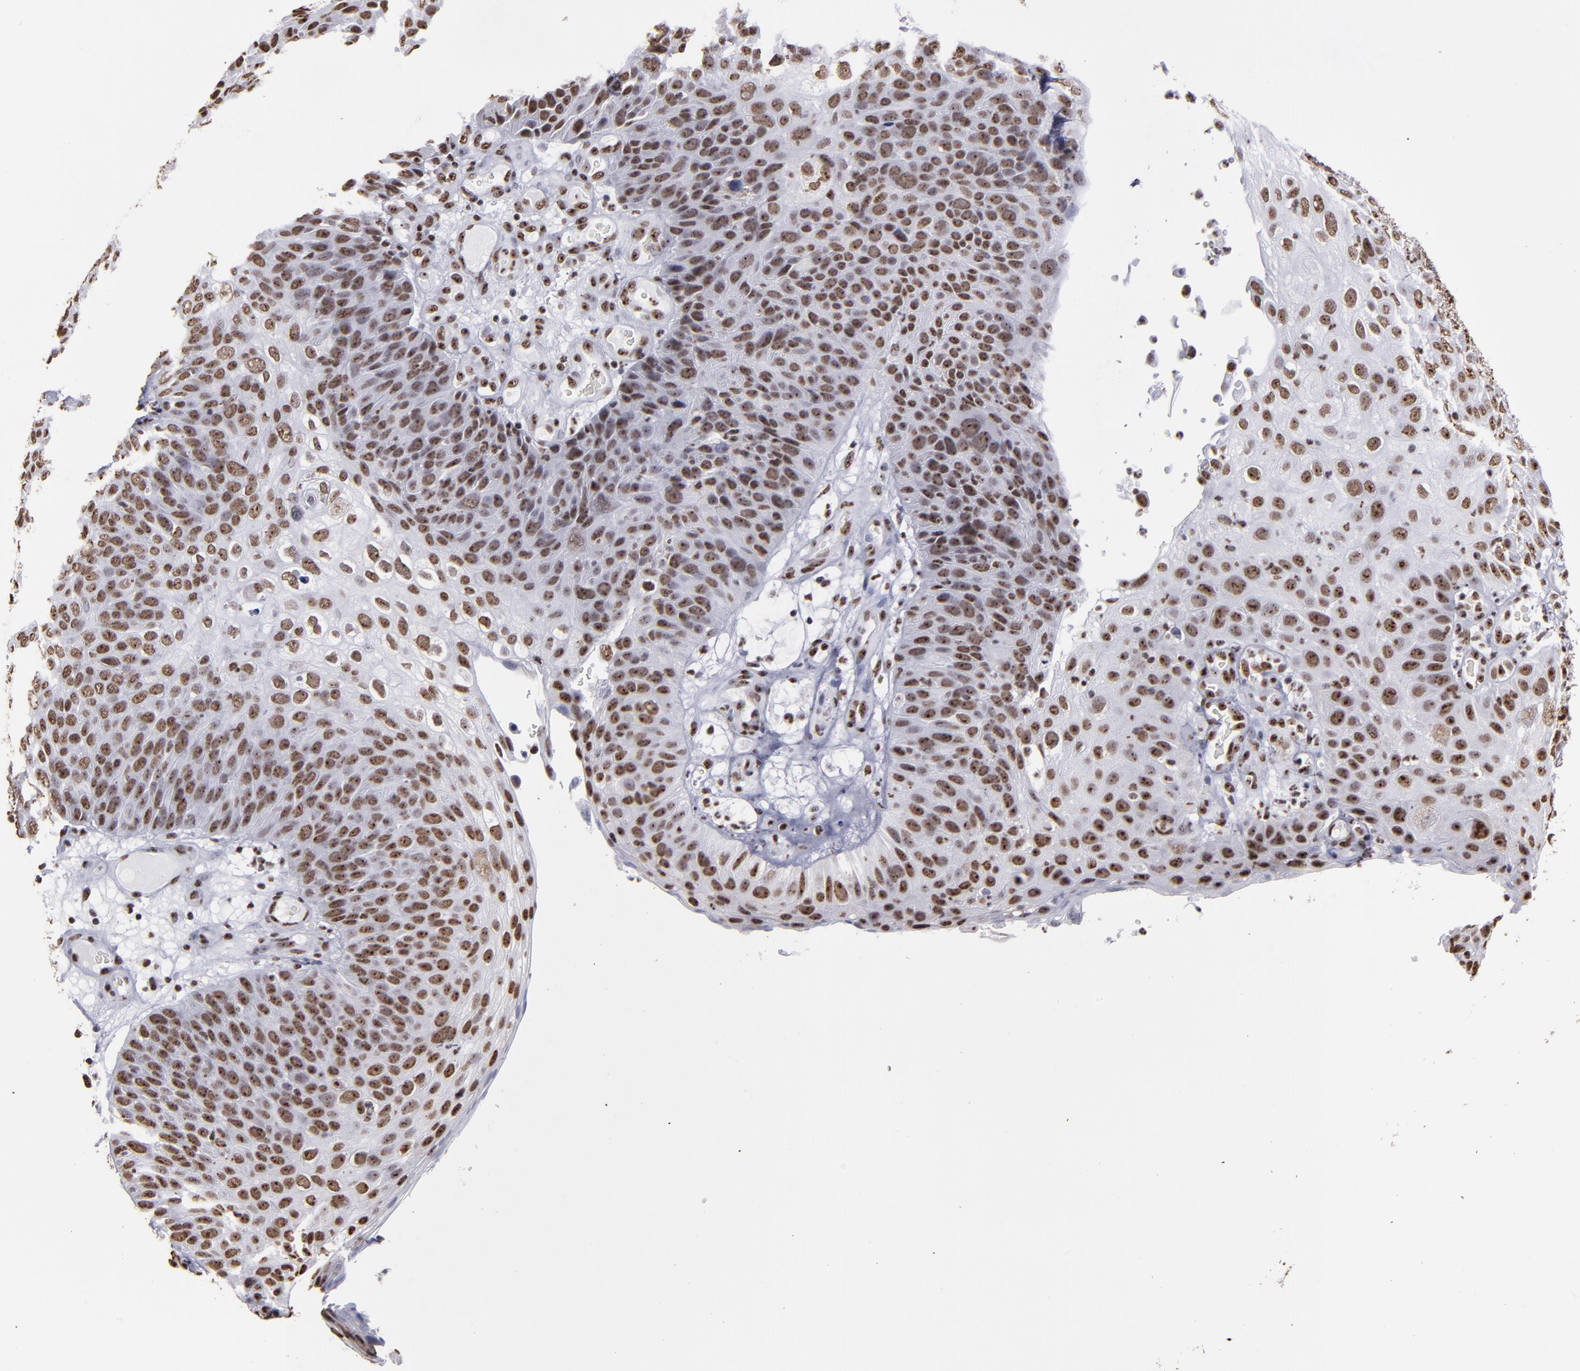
{"staining": {"intensity": "strong", "quantity": ">75%", "location": "nuclear"}, "tissue": "skin cancer", "cell_type": "Tumor cells", "image_type": "cancer", "snomed": [{"axis": "morphology", "description": "Squamous cell carcinoma, NOS"}, {"axis": "topography", "description": "Skin"}], "caption": "A histopathology image of human squamous cell carcinoma (skin) stained for a protein reveals strong nuclear brown staining in tumor cells.", "gene": "HNRNPA2B1", "patient": {"sex": "male", "age": 87}}